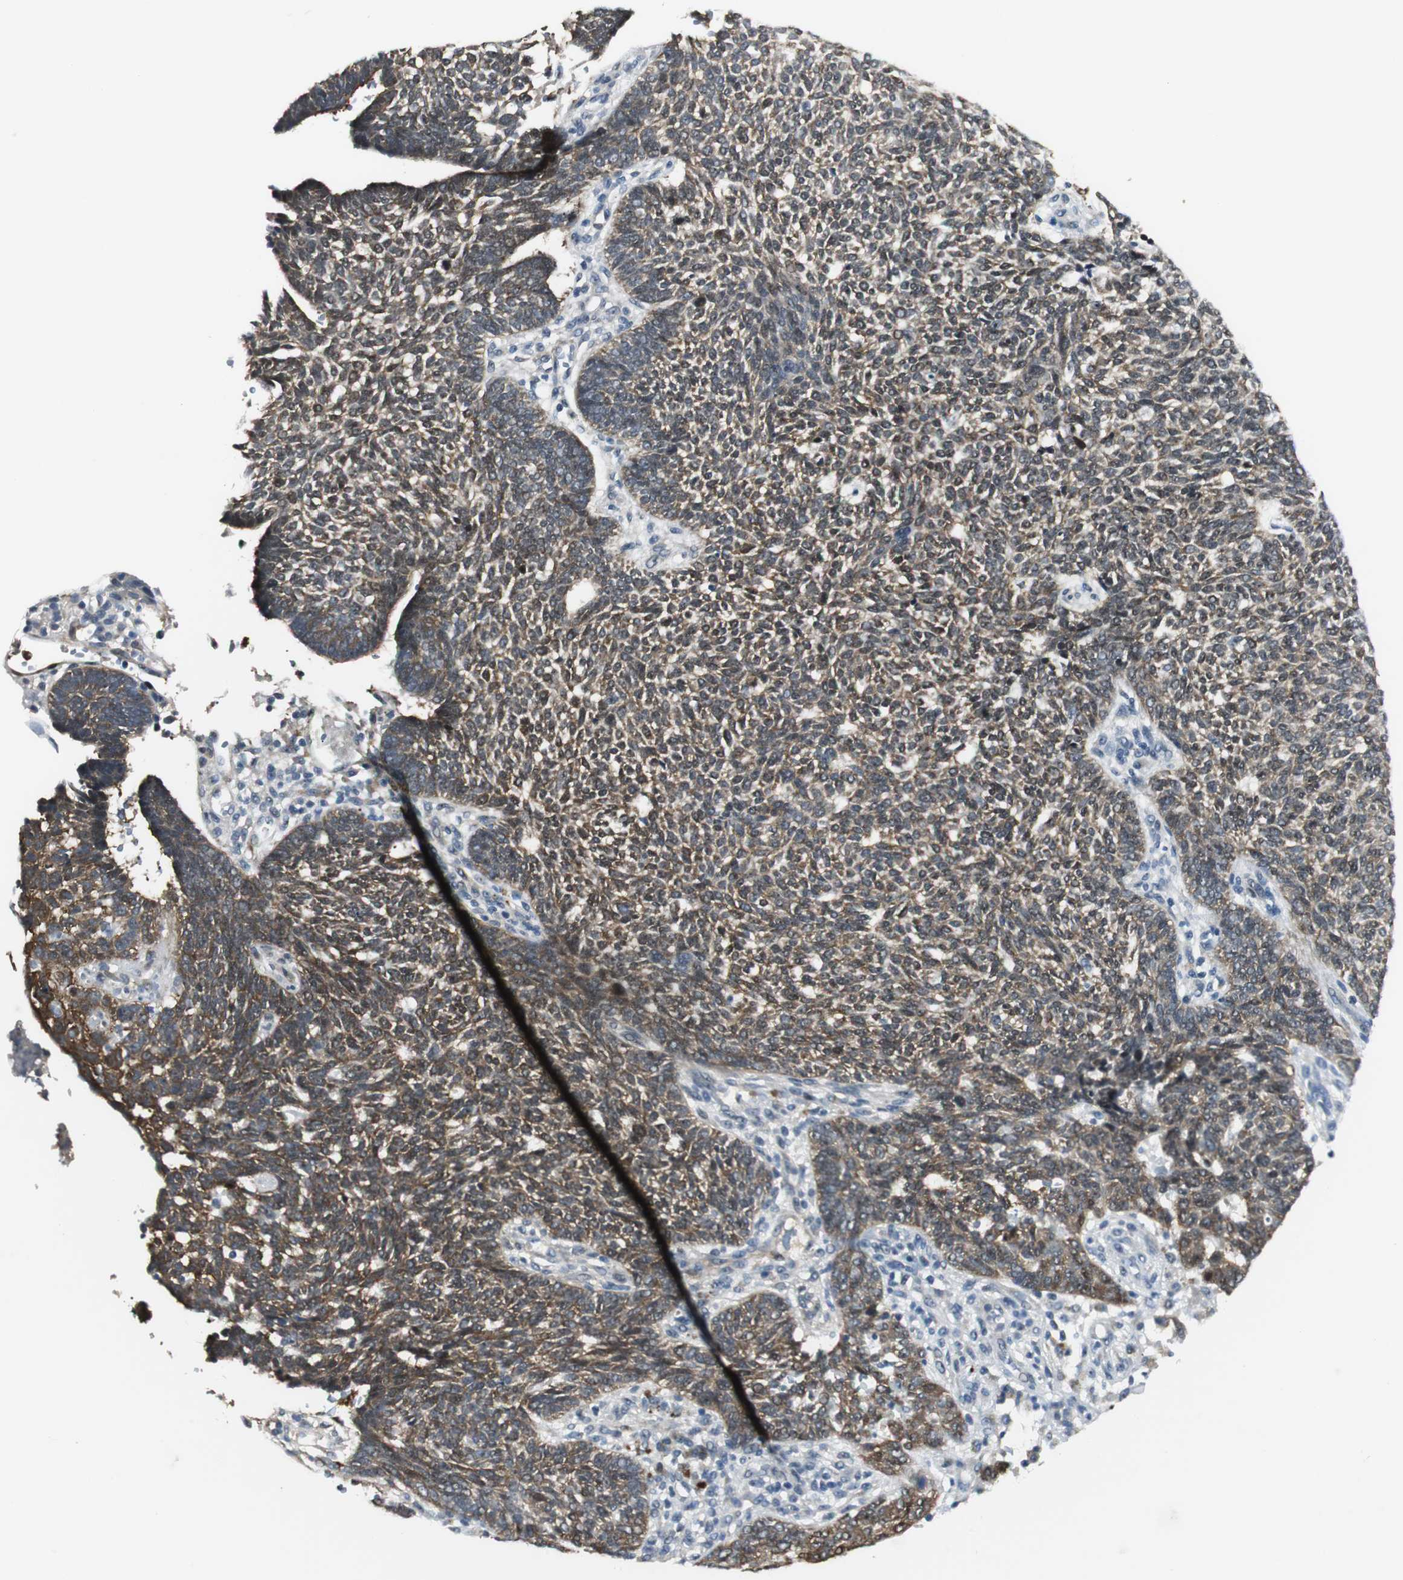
{"staining": {"intensity": "moderate", "quantity": ">75%", "location": "cytoplasmic/membranous,nuclear"}, "tissue": "skin cancer", "cell_type": "Tumor cells", "image_type": "cancer", "snomed": [{"axis": "morphology", "description": "Normal tissue, NOS"}, {"axis": "morphology", "description": "Basal cell carcinoma"}, {"axis": "topography", "description": "Skin"}], "caption": "Tumor cells show medium levels of moderate cytoplasmic/membranous and nuclear positivity in approximately >75% of cells in human skin cancer (basal cell carcinoma).", "gene": "FHL2", "patient": {"sex": "male", "age": 87}}